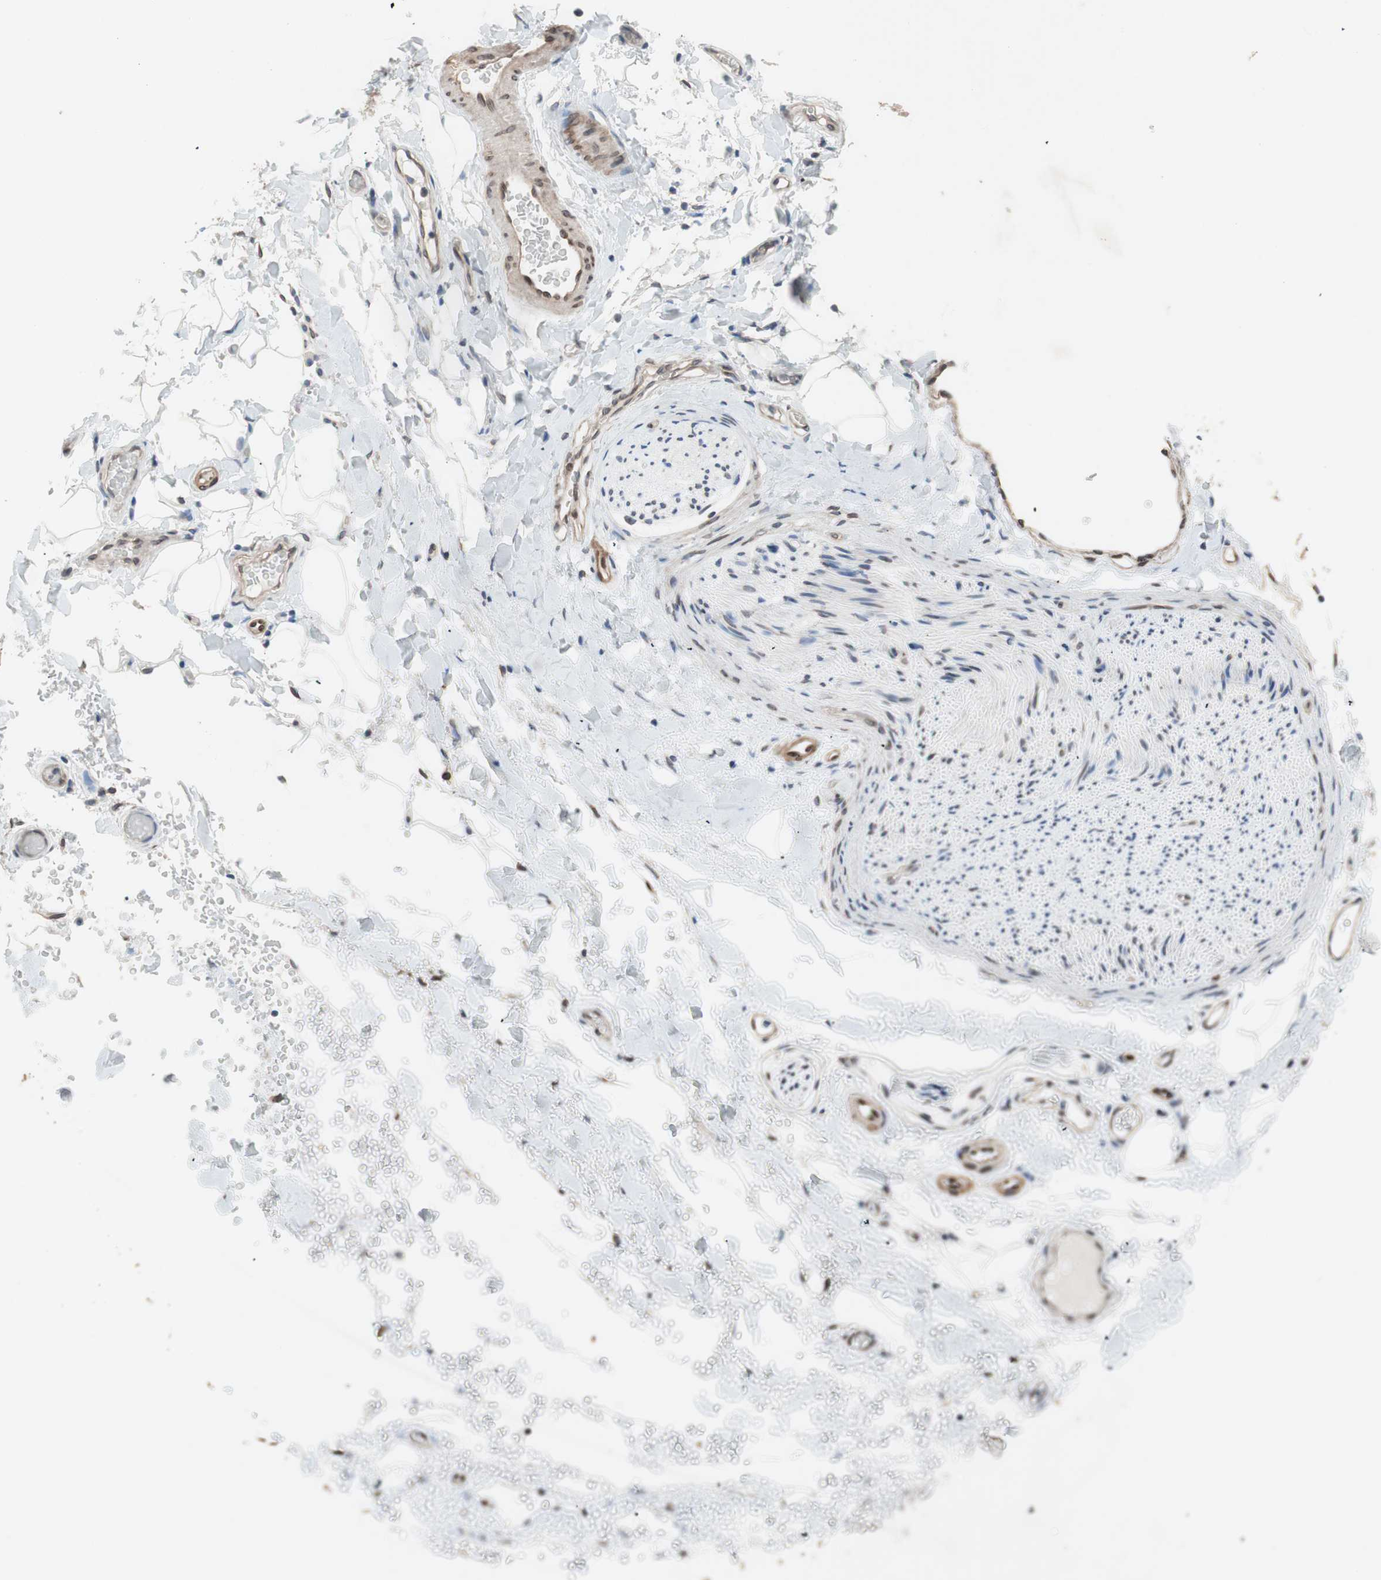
{"staining": {"intensity": "negative", "quantity": "none", "location": "none"}, "tissue": "adipose tissue", "cell_type": "Adipocytes", "image_type": "normal", "snomed": [{"axis": "morphology", "description": "Normal tissue, NOS"}, {"axis": "morphology", "description": "Carcinoma, NOS"}, {"axis": "topography", "description": "Pancreas"}, {"axis": "topography", "description": "Peripheral nerve tissue"}], "caption": "Adipocytes are negative for brown protein staining in benign adipose tissue.", "gene": "ARNT2", "patient": {"sex": "female", "age": 29}}